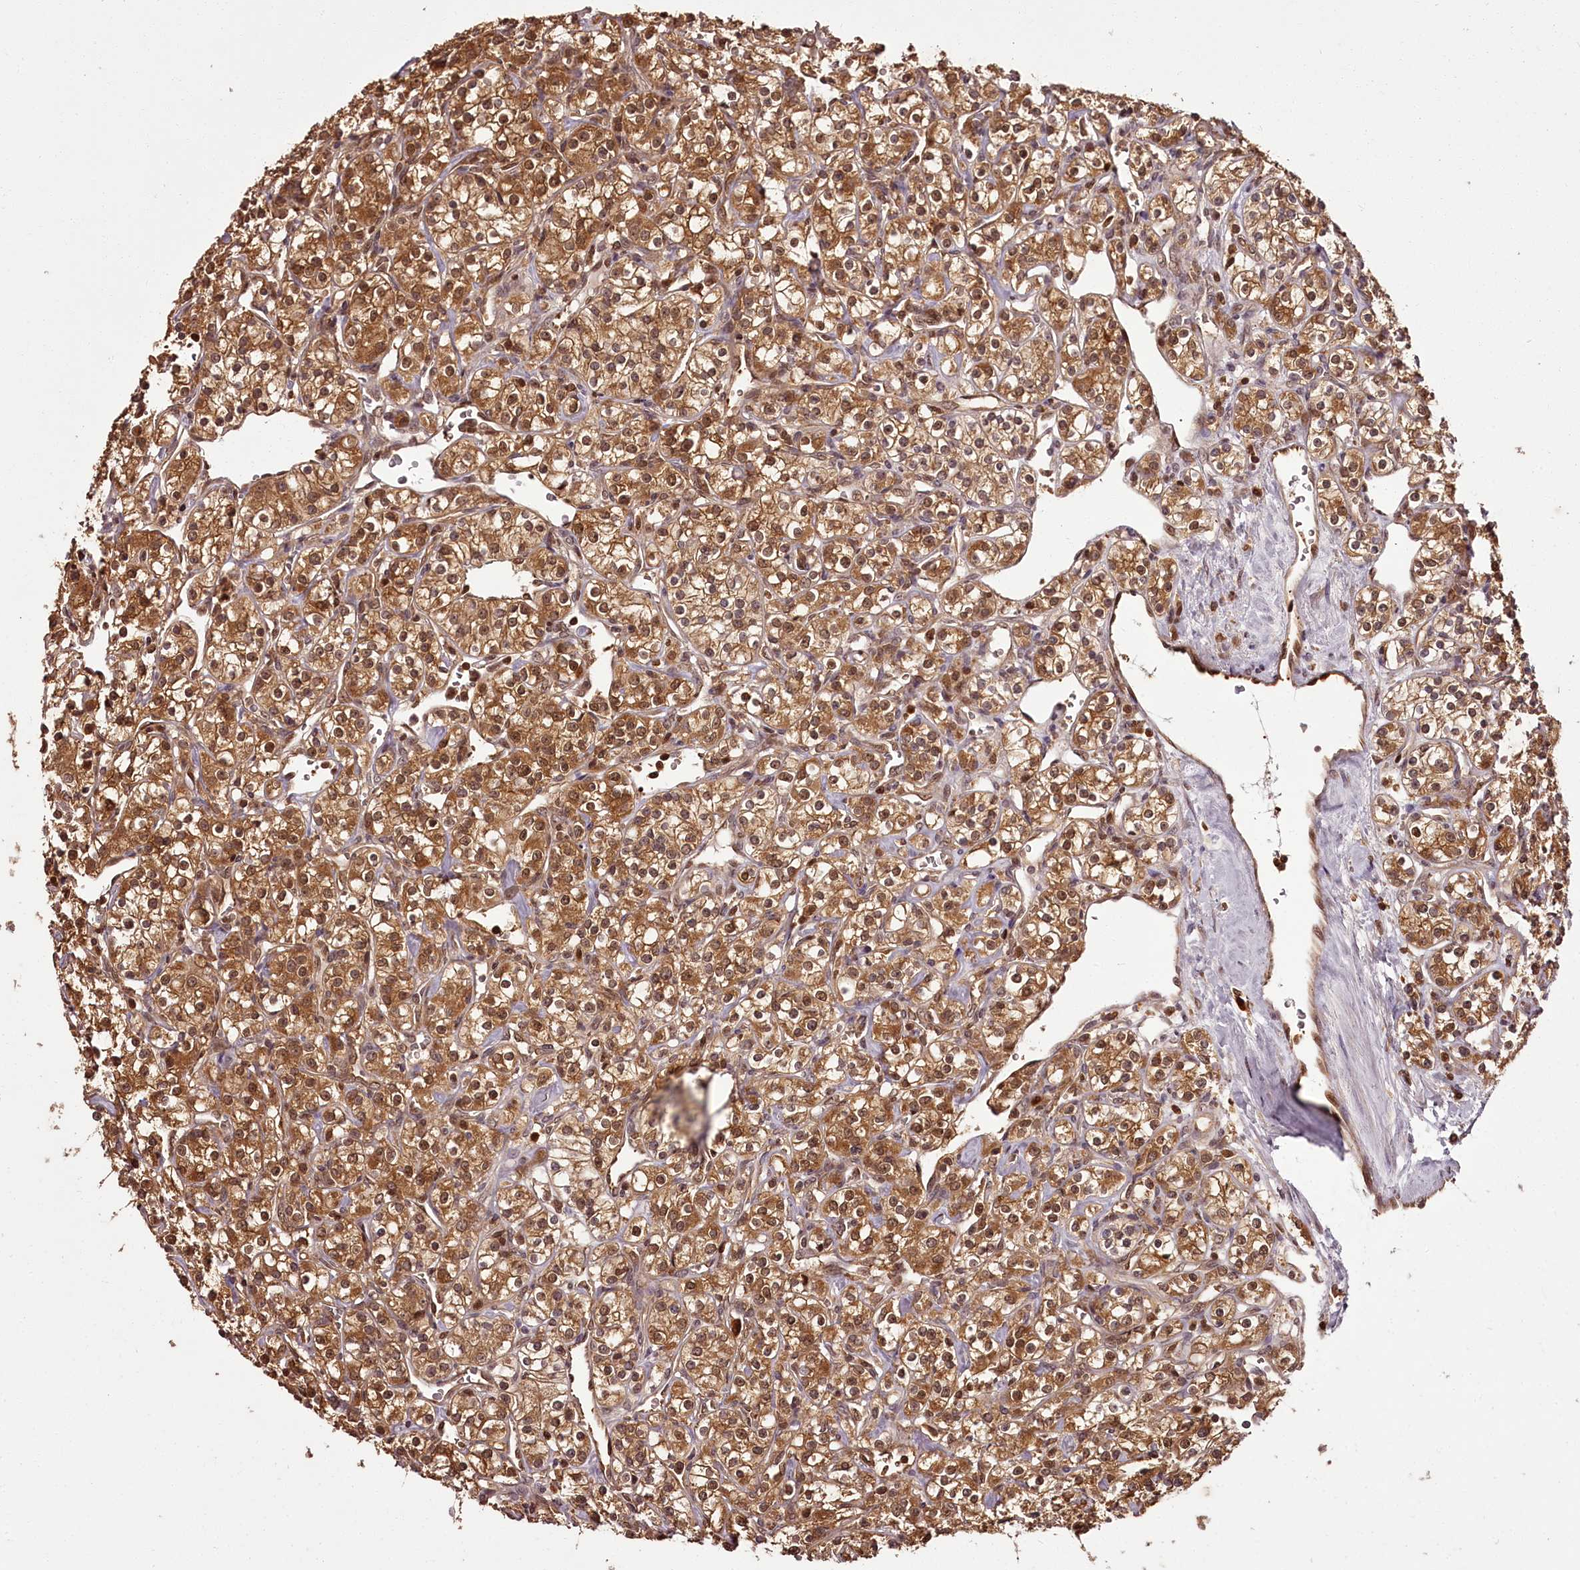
{"staining": {"intensity": "moderate", "quantity": ">75%", "location": "cytoplasmic/membranous,nuclear"}, "tissue": "renal cancer", "cell_type": "Tumor cells", "image_type": "cancer", "snomed": [{"axis": "morphology", "description": "Adenocarcinoma, NOS"}, {"axis": "topography", "description": "Kidney"}], "caption": "Human renal cancer (adenocarcinoma) stained for a protein (brown) demonstrates moderate cytoplasmic/membranous and nuclear positive staining in approximately >75% of tumor cells.", "gene": "NPRL2", "patient": {"sex": "male", "age": 77}}